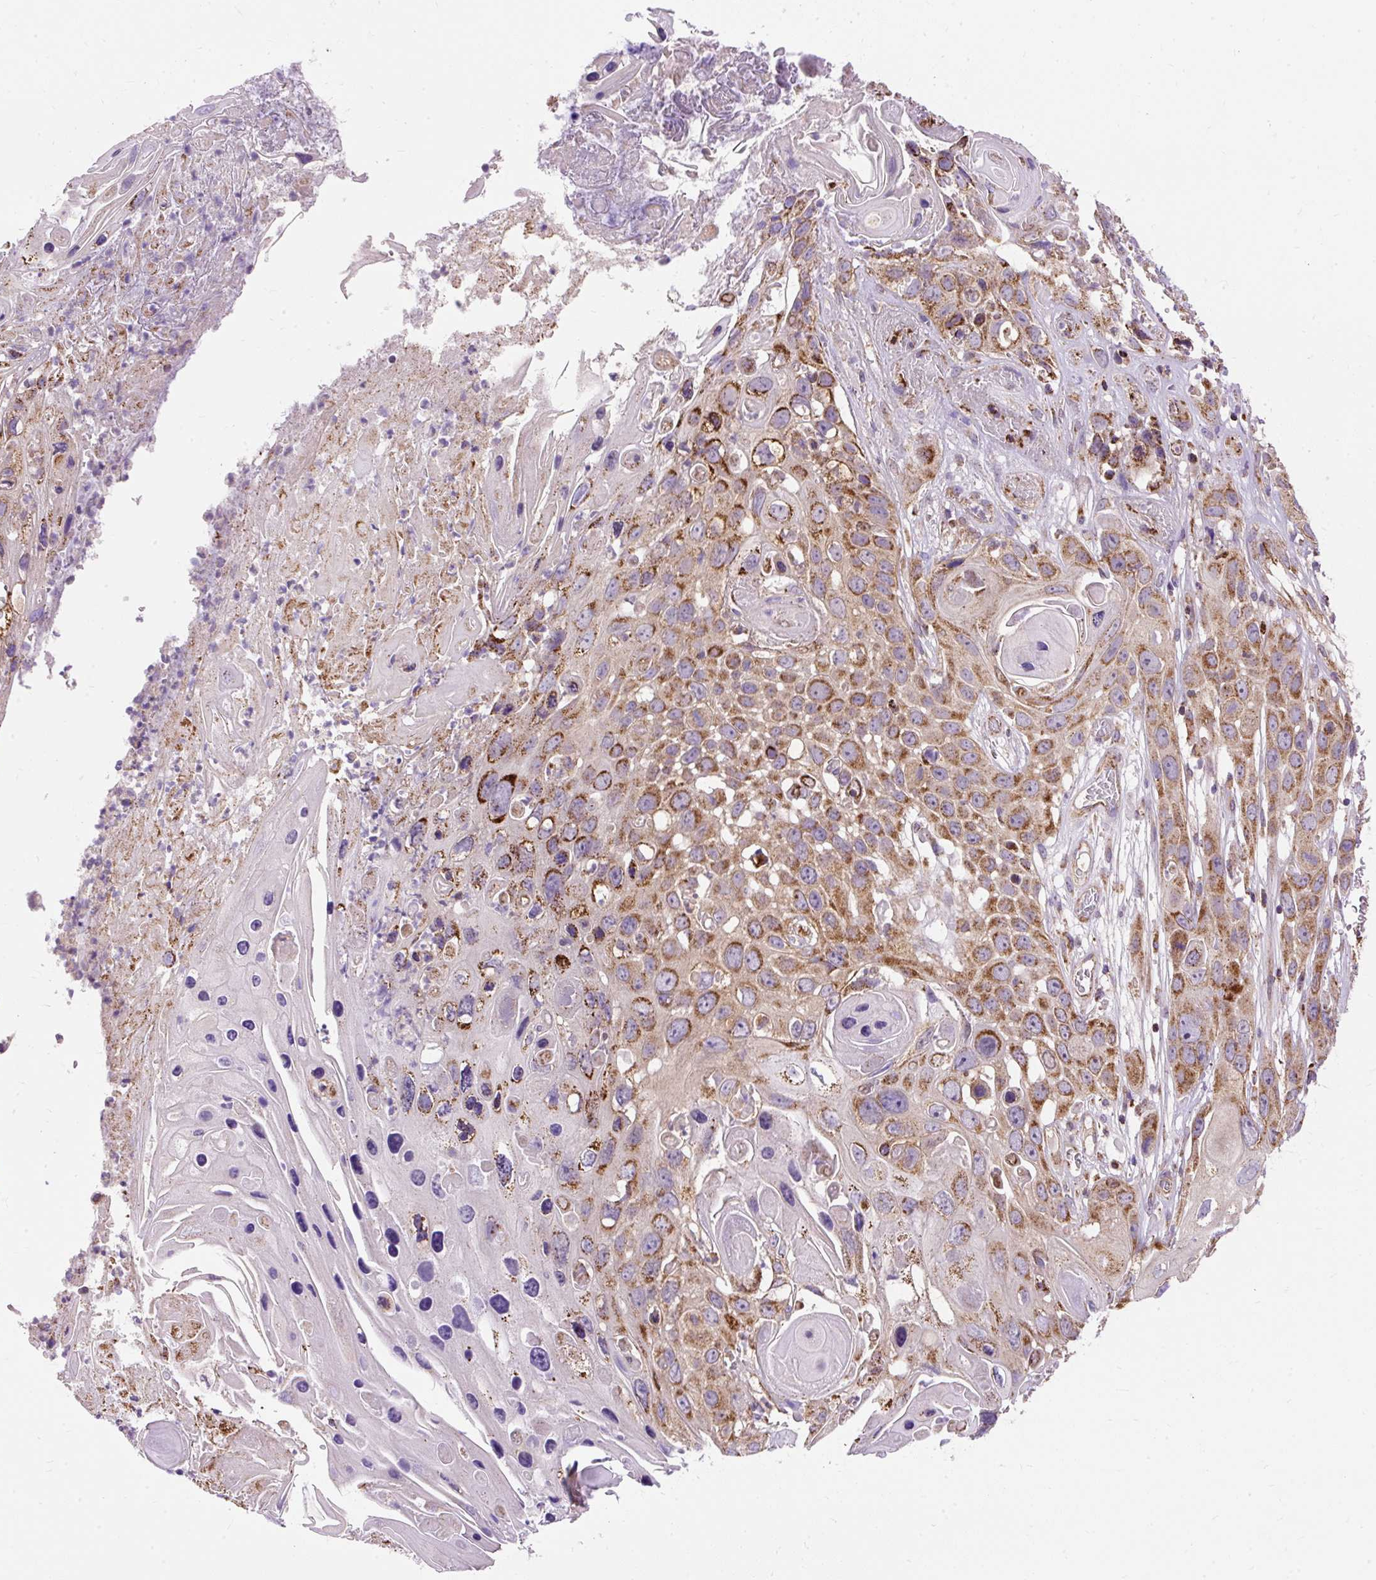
{"staining": {"intensity": "moderate", "quantity": ">75%", "location": "cytoplasmic/membranous"}, "tissue": "skin cancer", "cell_type": "Tumor cells", "image_type": "cancer", "snomed": [{"axis": "morphology", "description": "Squamous cell carcinoma, NOS"}, {"axis": "topography", "description": "Skin"}], "caption": "Immunohistochemistry (IHC) histopathology image of human skin cancer (squamous cell carcinoma) stained for a protein (brown), which shows medium levels of moderate cytoplasmic/membranous positivity in about >75% of tumor cells.", "gene": "CEP290", "patient": {"sex": "male", "age": 55}}